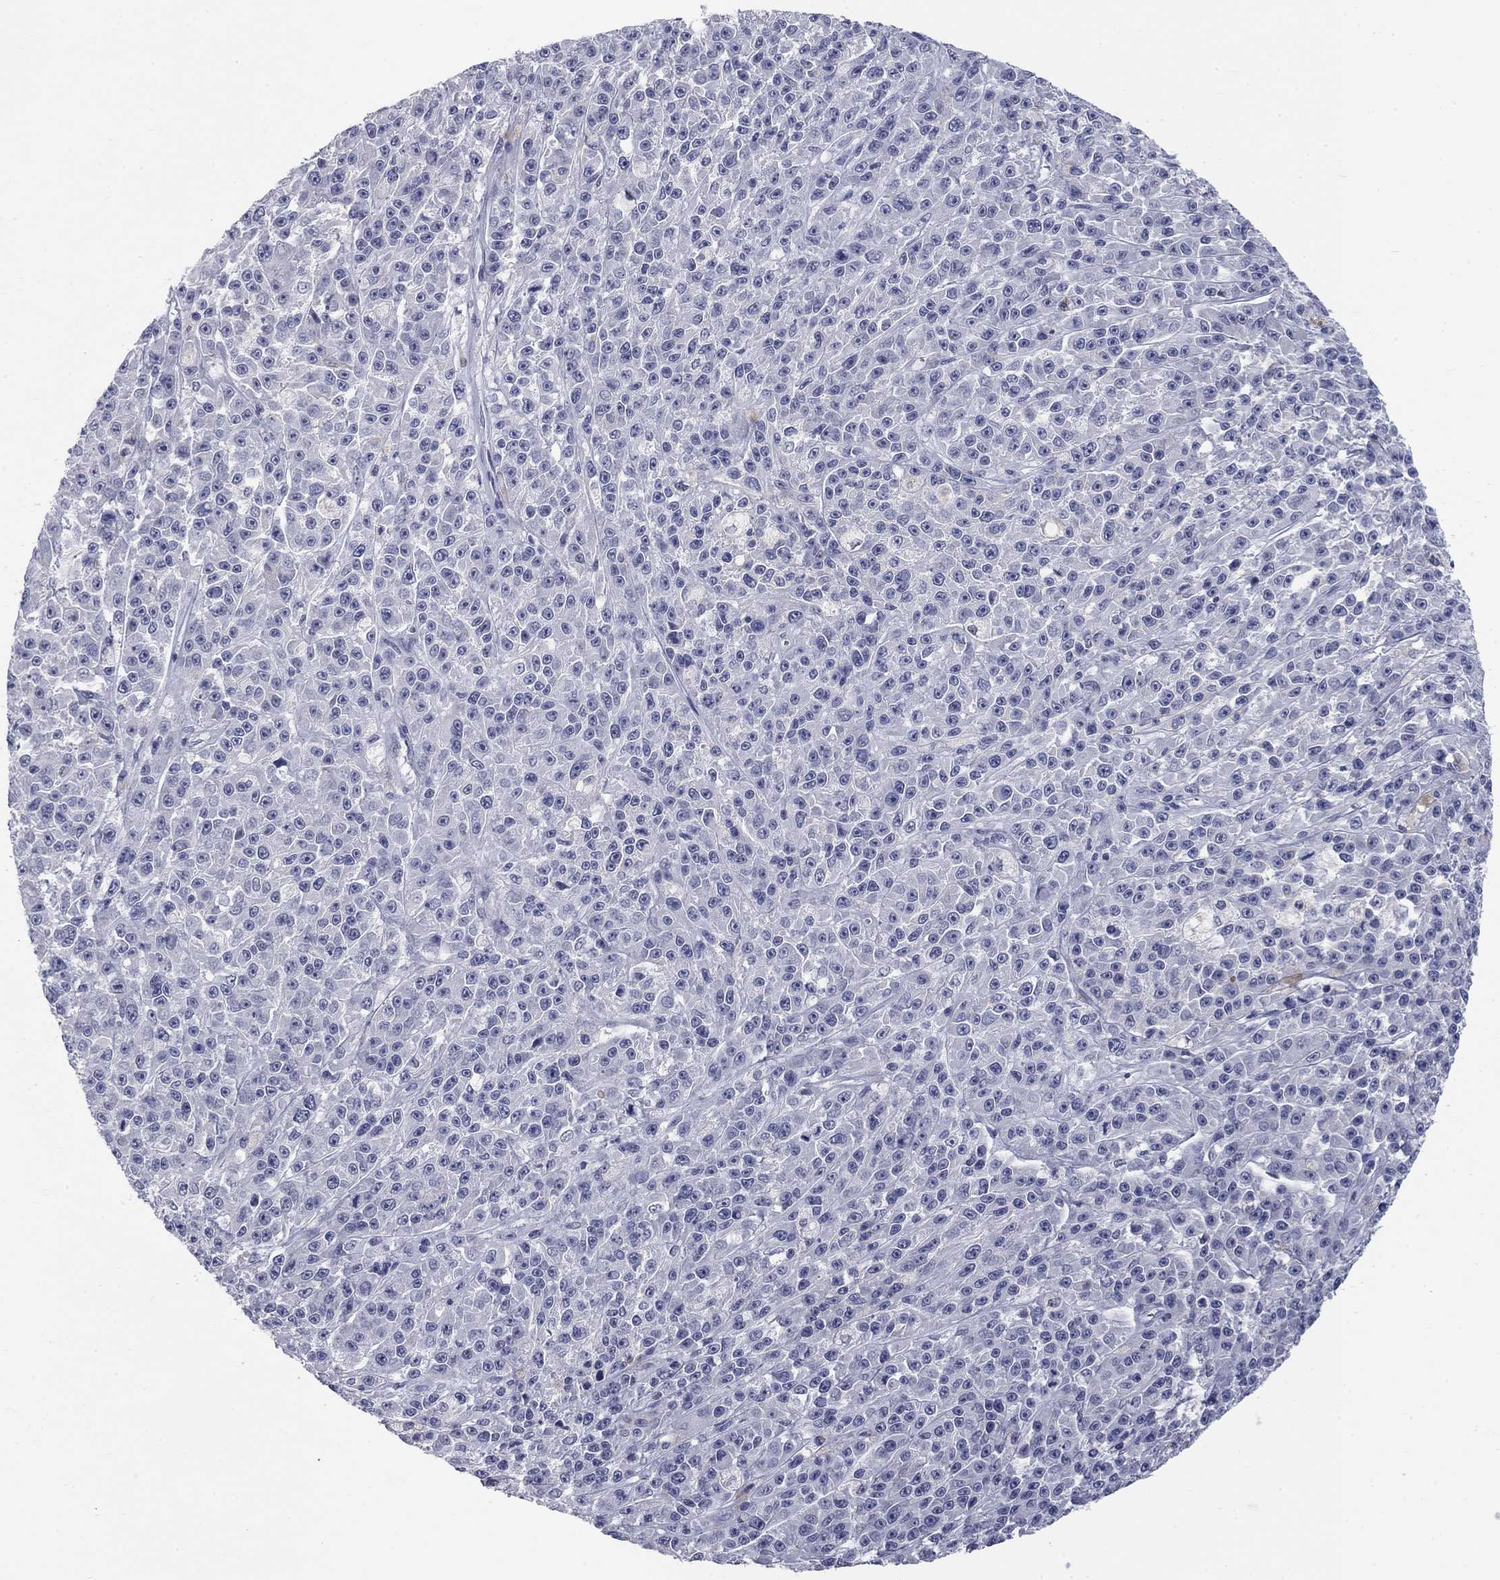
{"staining": {"intensity": "negative", "quantity": "none", "location": "none"}, "tissue": "melanoma", "cell_type": "Tumor cells", "image_type": "cancer", "snomed": [{"axis": "morphology", "description": "Malignant melanoma, NOS"}, {"axis": "topography", "description": "Skin"}], "caption": "An IHC image of melanoma is shown. There is no staining in tumor cells of melanoma. (Brightfield microscopy of DAB (3,3'-diaminobenzidine) immunohistochemistry (IHC) at high magnification).", "gene": "ELAVL4", "patient": {"sex": "female", "age": 58}}